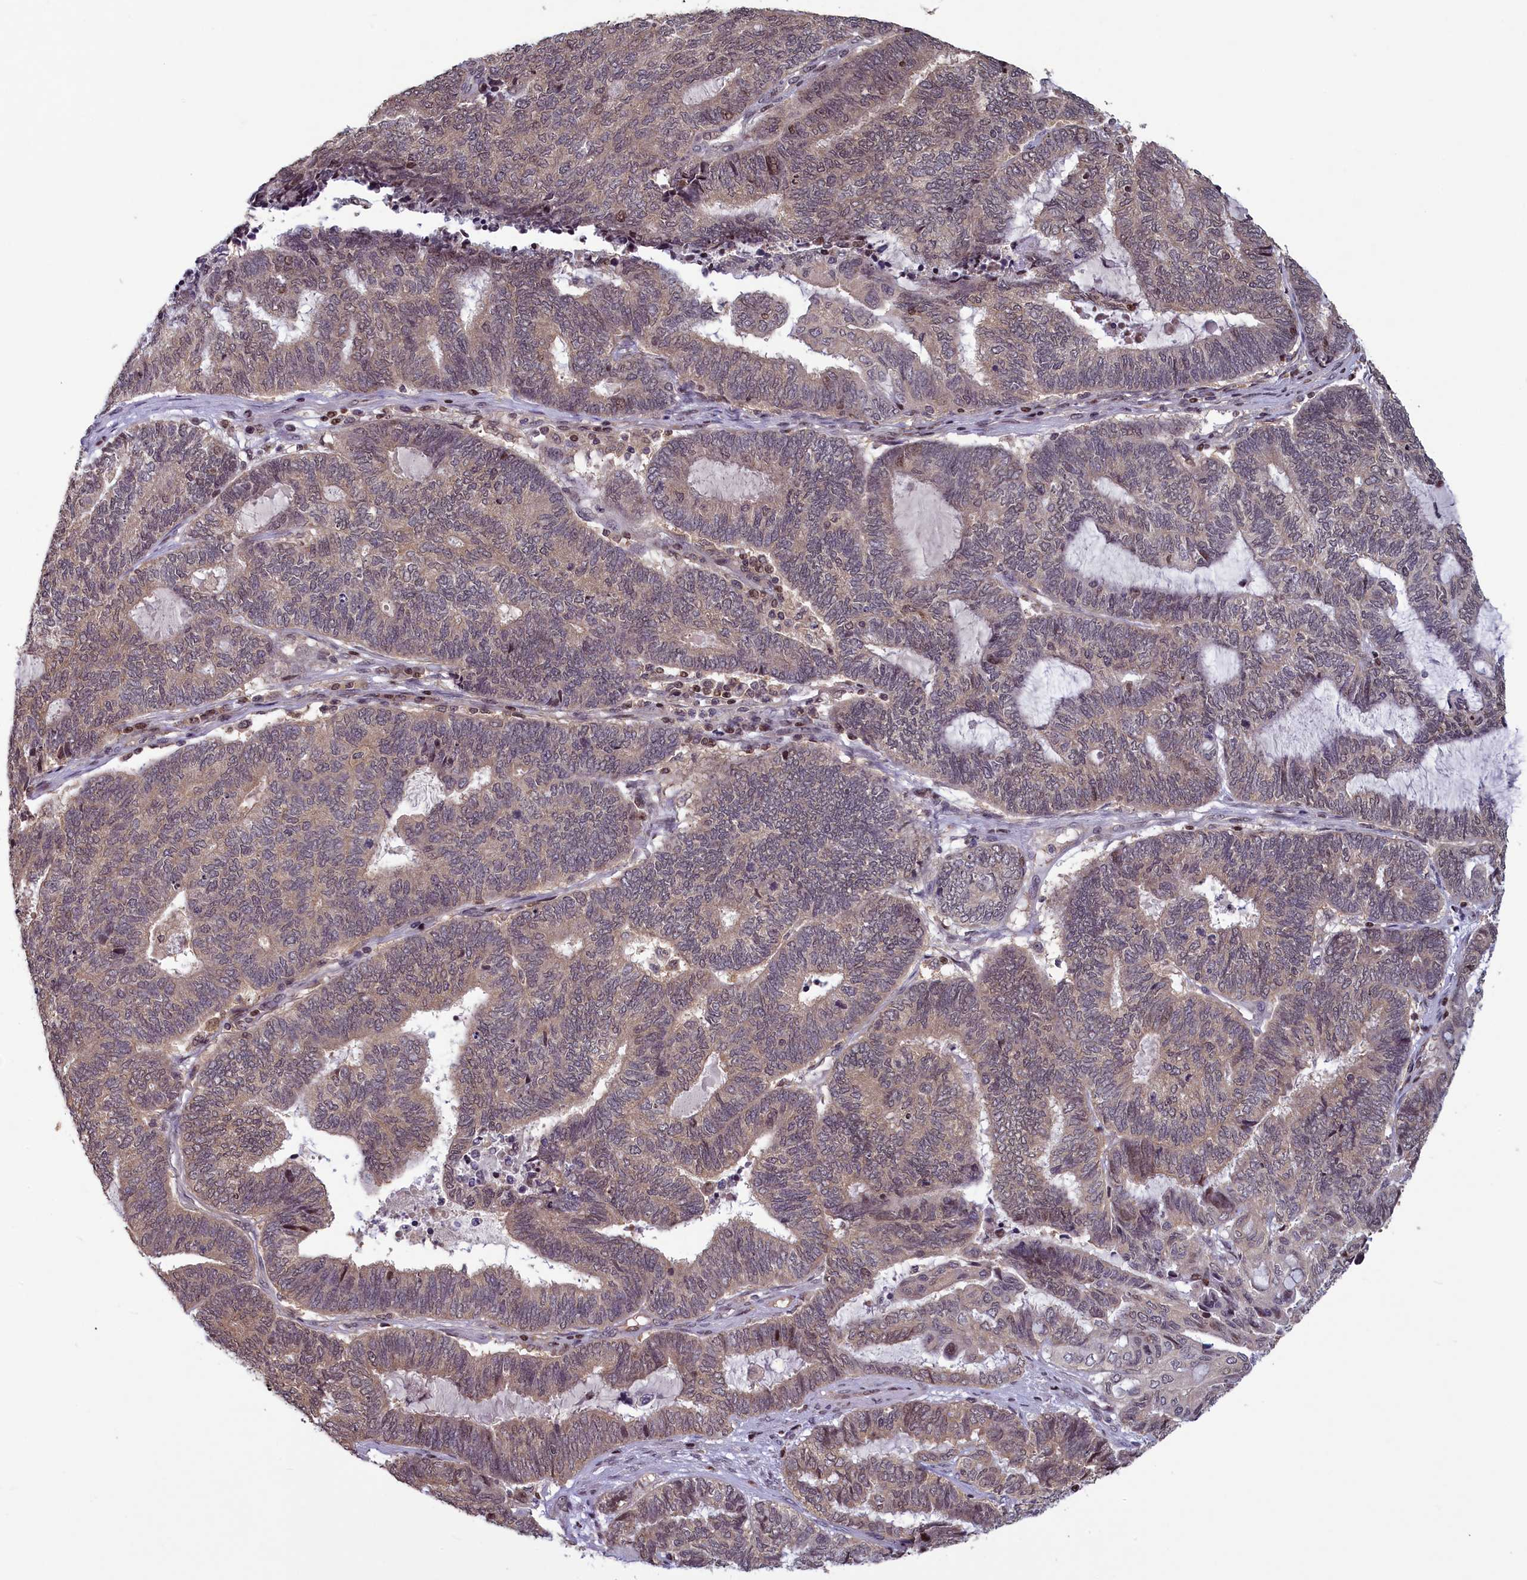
{"staining": {"intensity": "weak", "quantity": "<25%", "location": "nuclear"}, "tissue": "endometrial cancer", "cell_type": "Tumor cells", "image_type": "cancer", "snomed": [{"axis": "morphology", "description": "Adenocarcinoma, NOS"}, {"axis": "topography", "description": "Uterus"}, {"axis": "topography", "description": "Endometrium"}], "caption": "The photomicrograph displays no significant expression in tumor cells of endometrial cancer (adenocarcinoma).", "gene": "NUBP1", "patient": {"sex": "female", "age": 70}}